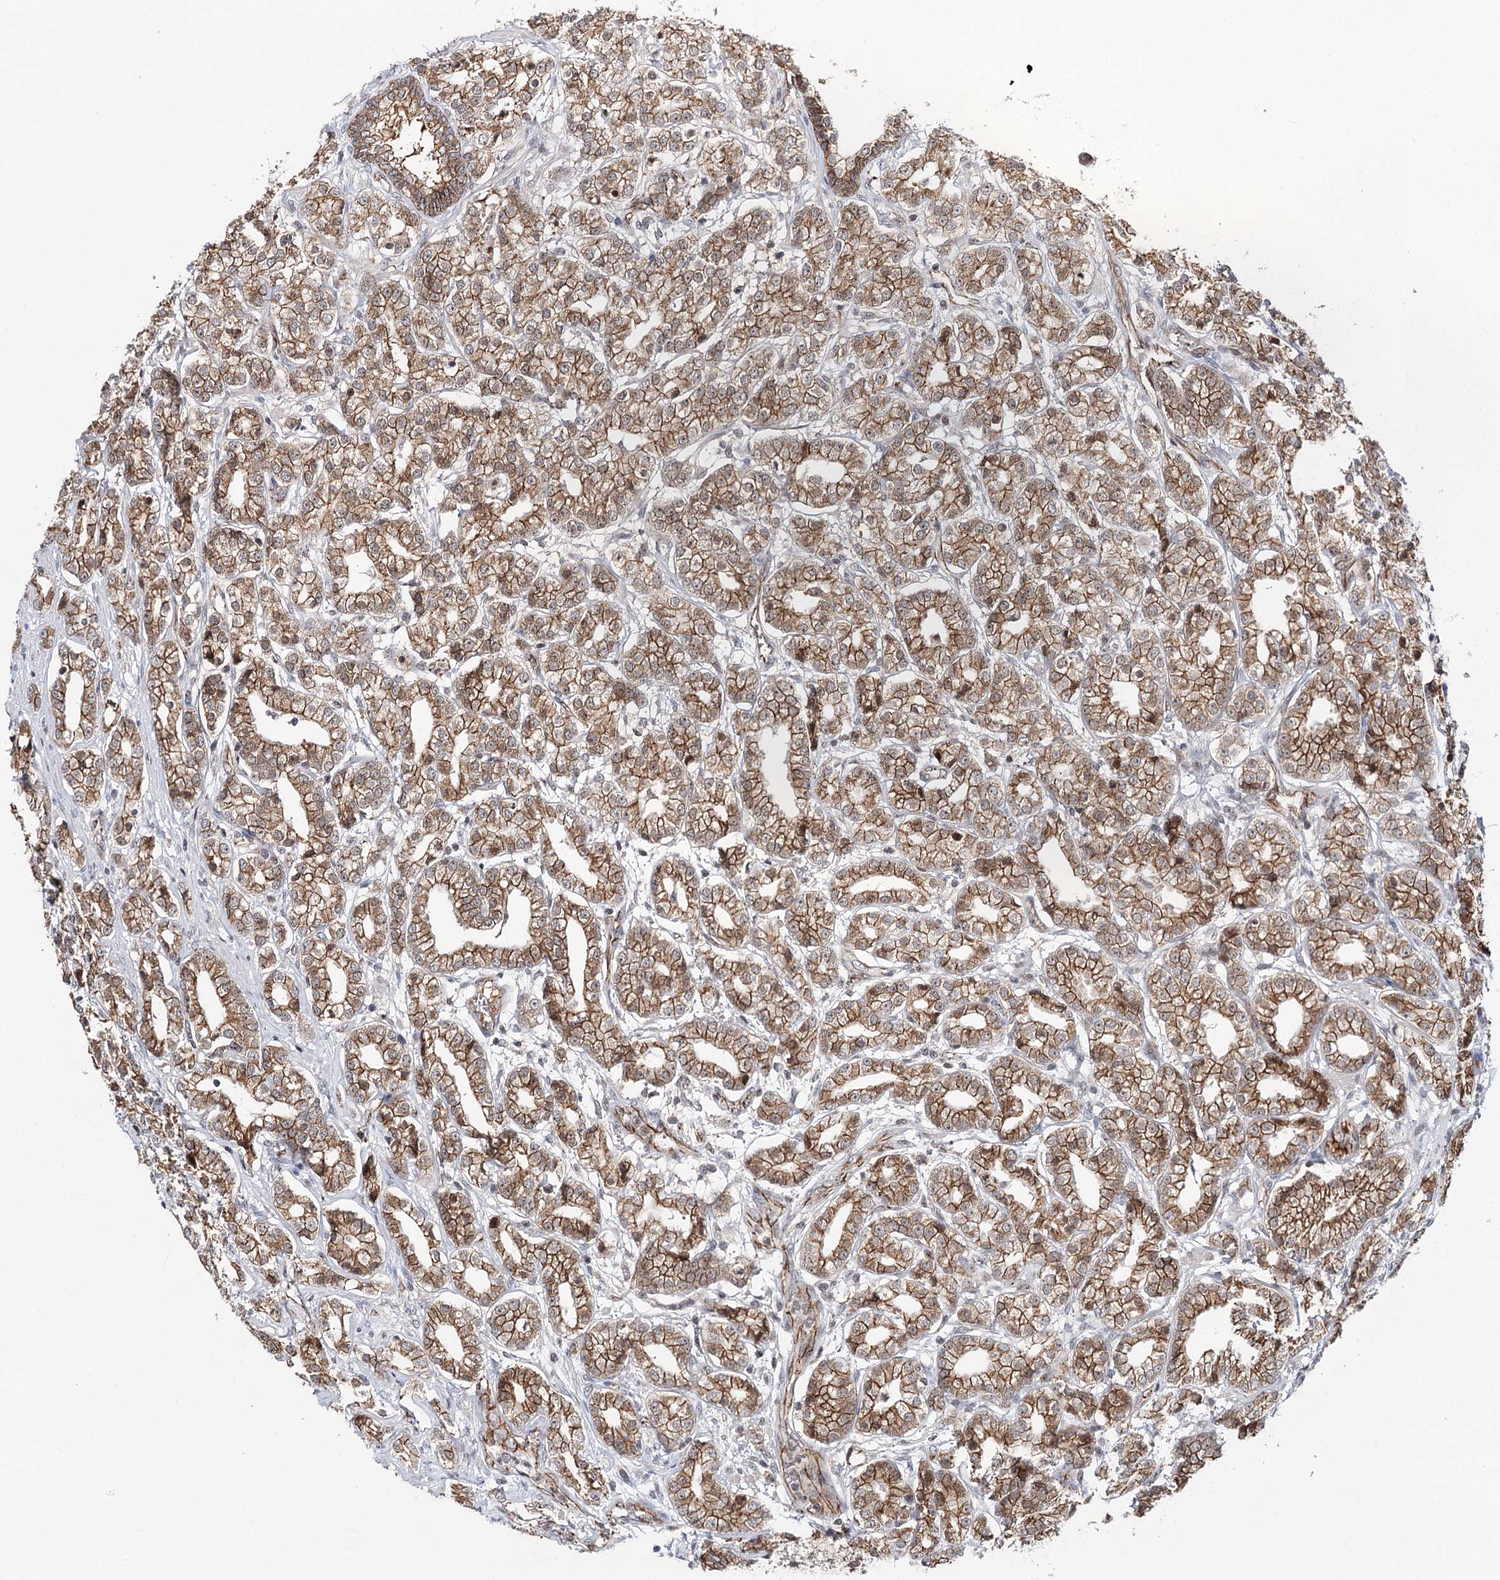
{"staining": {"intensity": "moderate", "quantity": ">75%", "location": "cytoplasmic/membranous"}, "tissue": "prostate cancer", "cell_type": "Tumor cells", "image_type": "cancer", "snomed": [{"axis": "morphology", "description": "Adenocarcinoma, High grade"}, {"axis": "topography", "description": "Prostate"}], "caption": "Immunohistochemistry micrograph of human high-grade adenocarcinoma (prostate) stained for a protein (brown), which displays medium levels of moderate cytoplasmic/membranous positivity in about >75% of tumor cells.", "gene": "PKP4", "patient": {"sex": "male", "age": 69}}